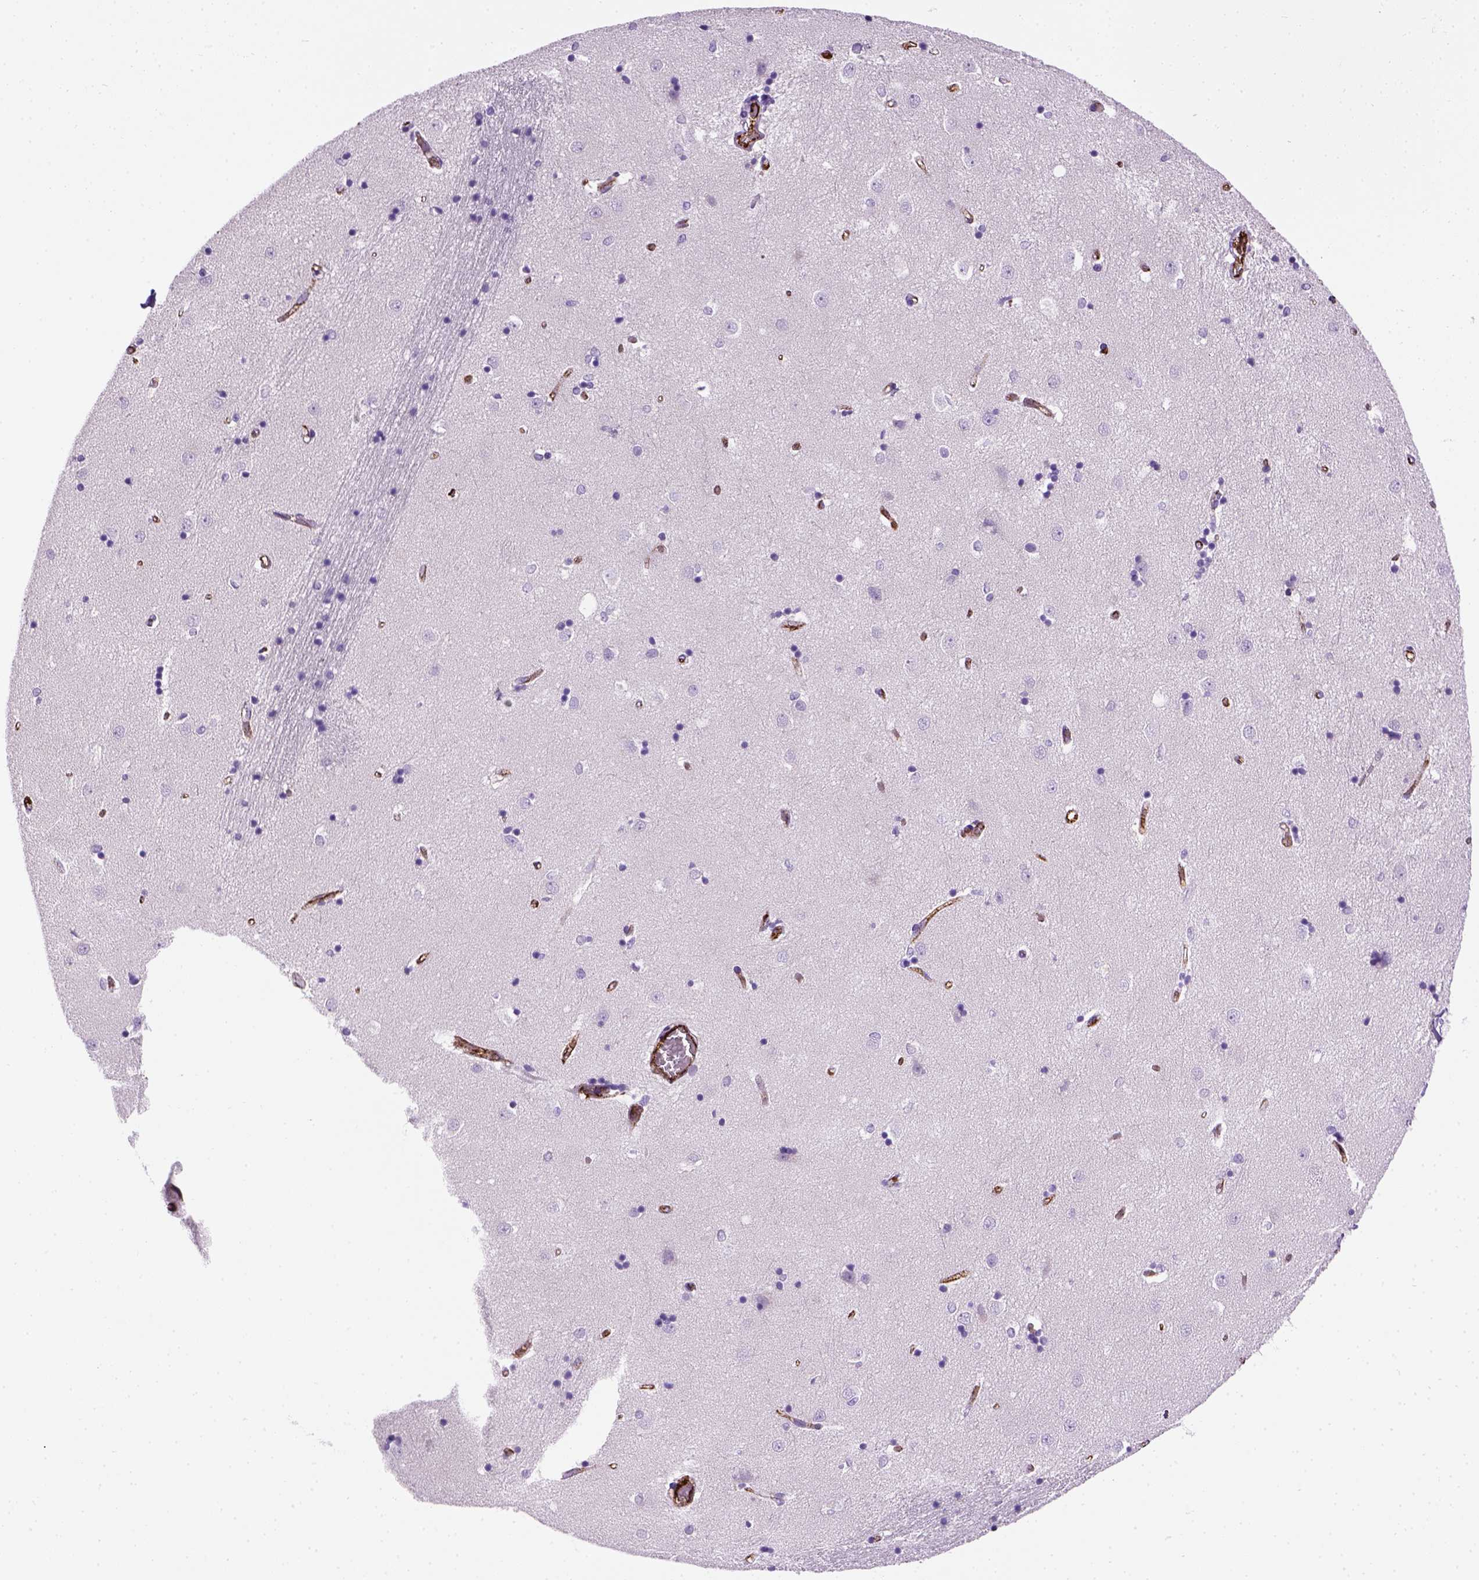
{"staining": {"intensity": "negative", "quantity": "none", "location": "none"}, "tissue": "caudate", "cell_type": "Glial cells", "image_type": "normal", "snomed": [{"axis": "morphology", "description": "Normal tissue, NOS"}, {"axis": "topography", "description": "Lateral ventricle wall"}], "caption": "This is a histopathology image of immunohistochemistry (IHC) staining of normal caudate, which shows no positivity in glial cells. (DAB IHC, high magnification).", "gene": "VWF", "patient": {"sex": "male", "age": 54}}